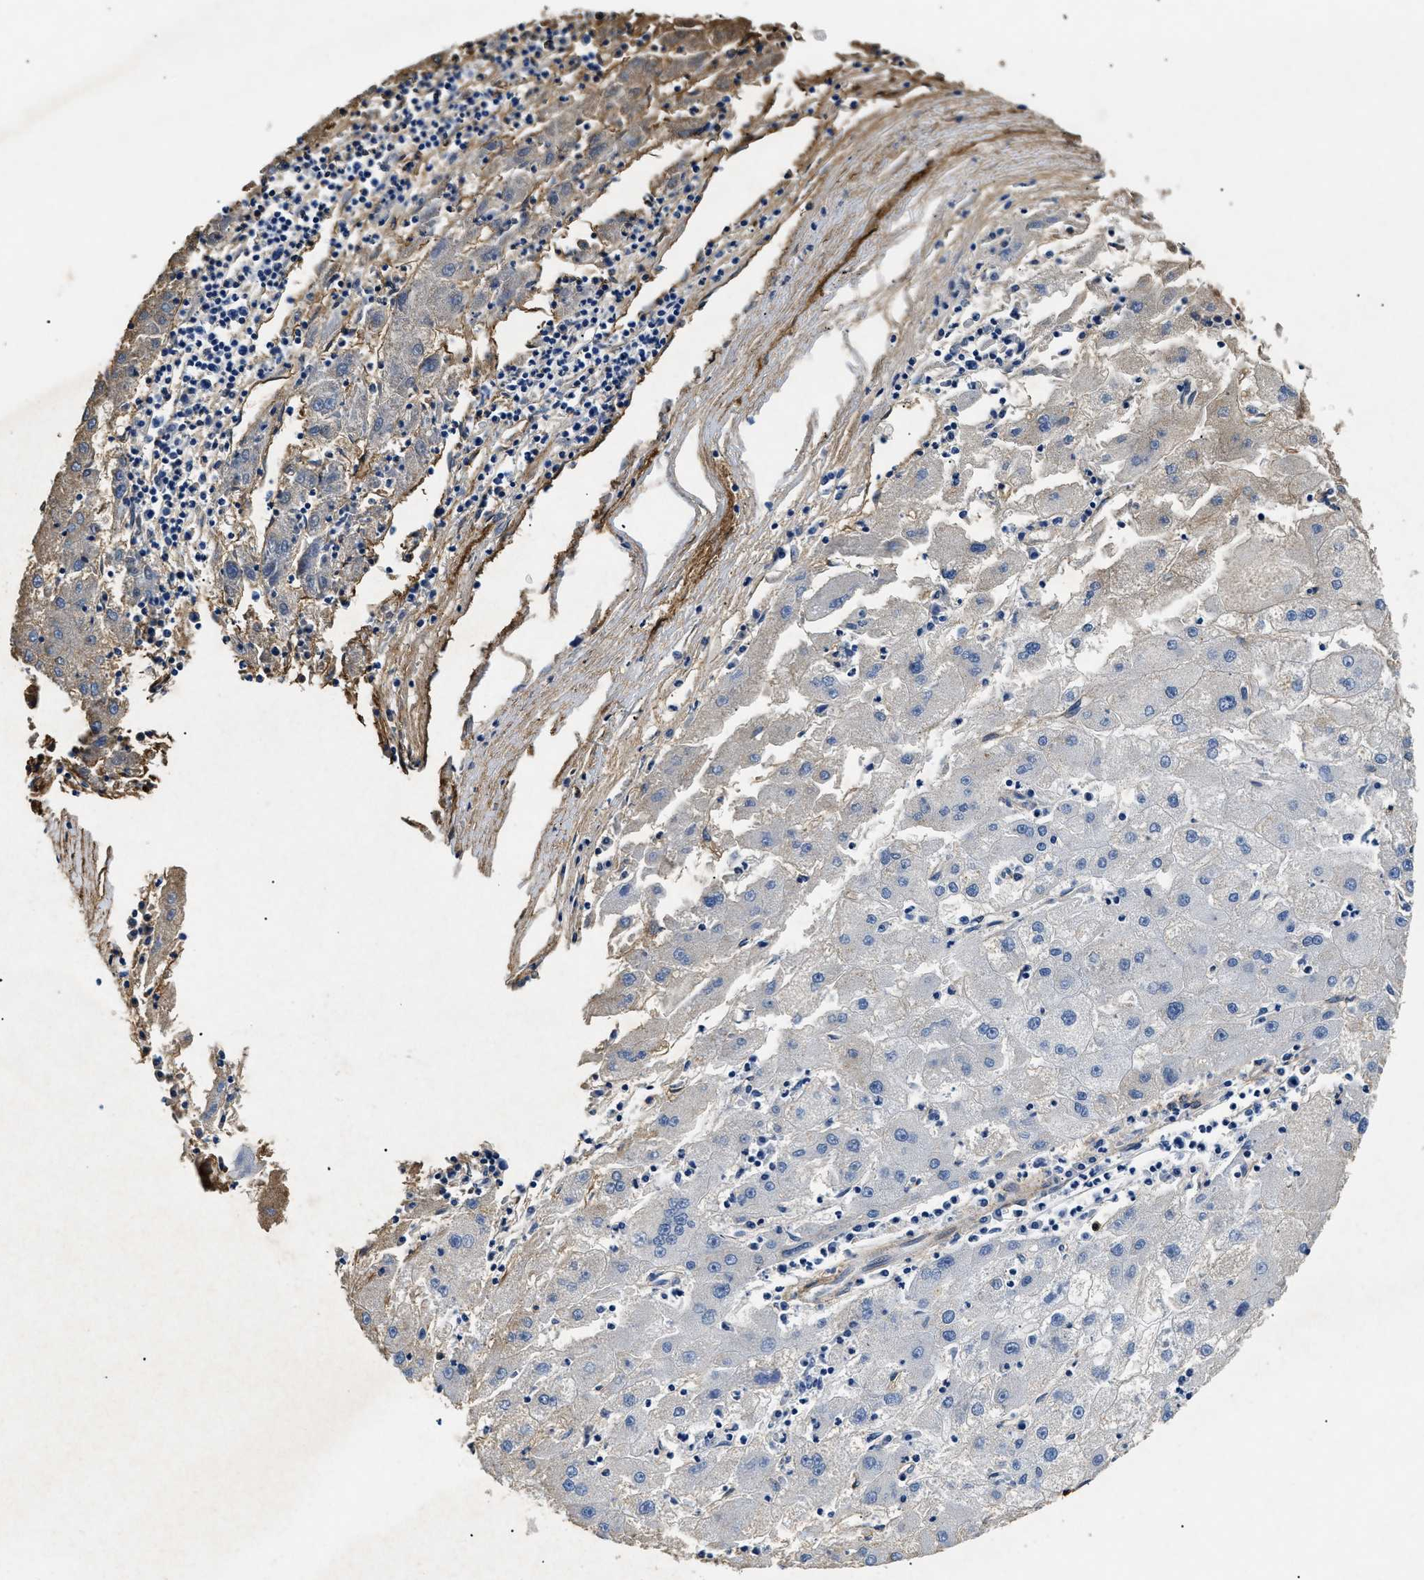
{"staining": {"intensity": "negative", "quantity": "none", "location": "none"}, "tissue": "liver cancer", "cell_type": "Tumor cells", "image_type": "cancer", "snomed": [{"axis": "morphology", "description": "Carcinoma, Hepatocellular, NOS"}, {"axis": "topography", "description": "Liver"}], "caption": "This histopathology image is of hepatocellular carcinoma (liver) stained with immunohistochemistry to label a protein in brown with the nuclei are counter-stained blue. There is no expression in tumor cells. (Stains: DAB IHC with hematoxylin counter stain, Microscopy: brightfield microscopy at high magnification).", "gene": "LAMA3", "patient": {"sex": "male", "age": 72}}